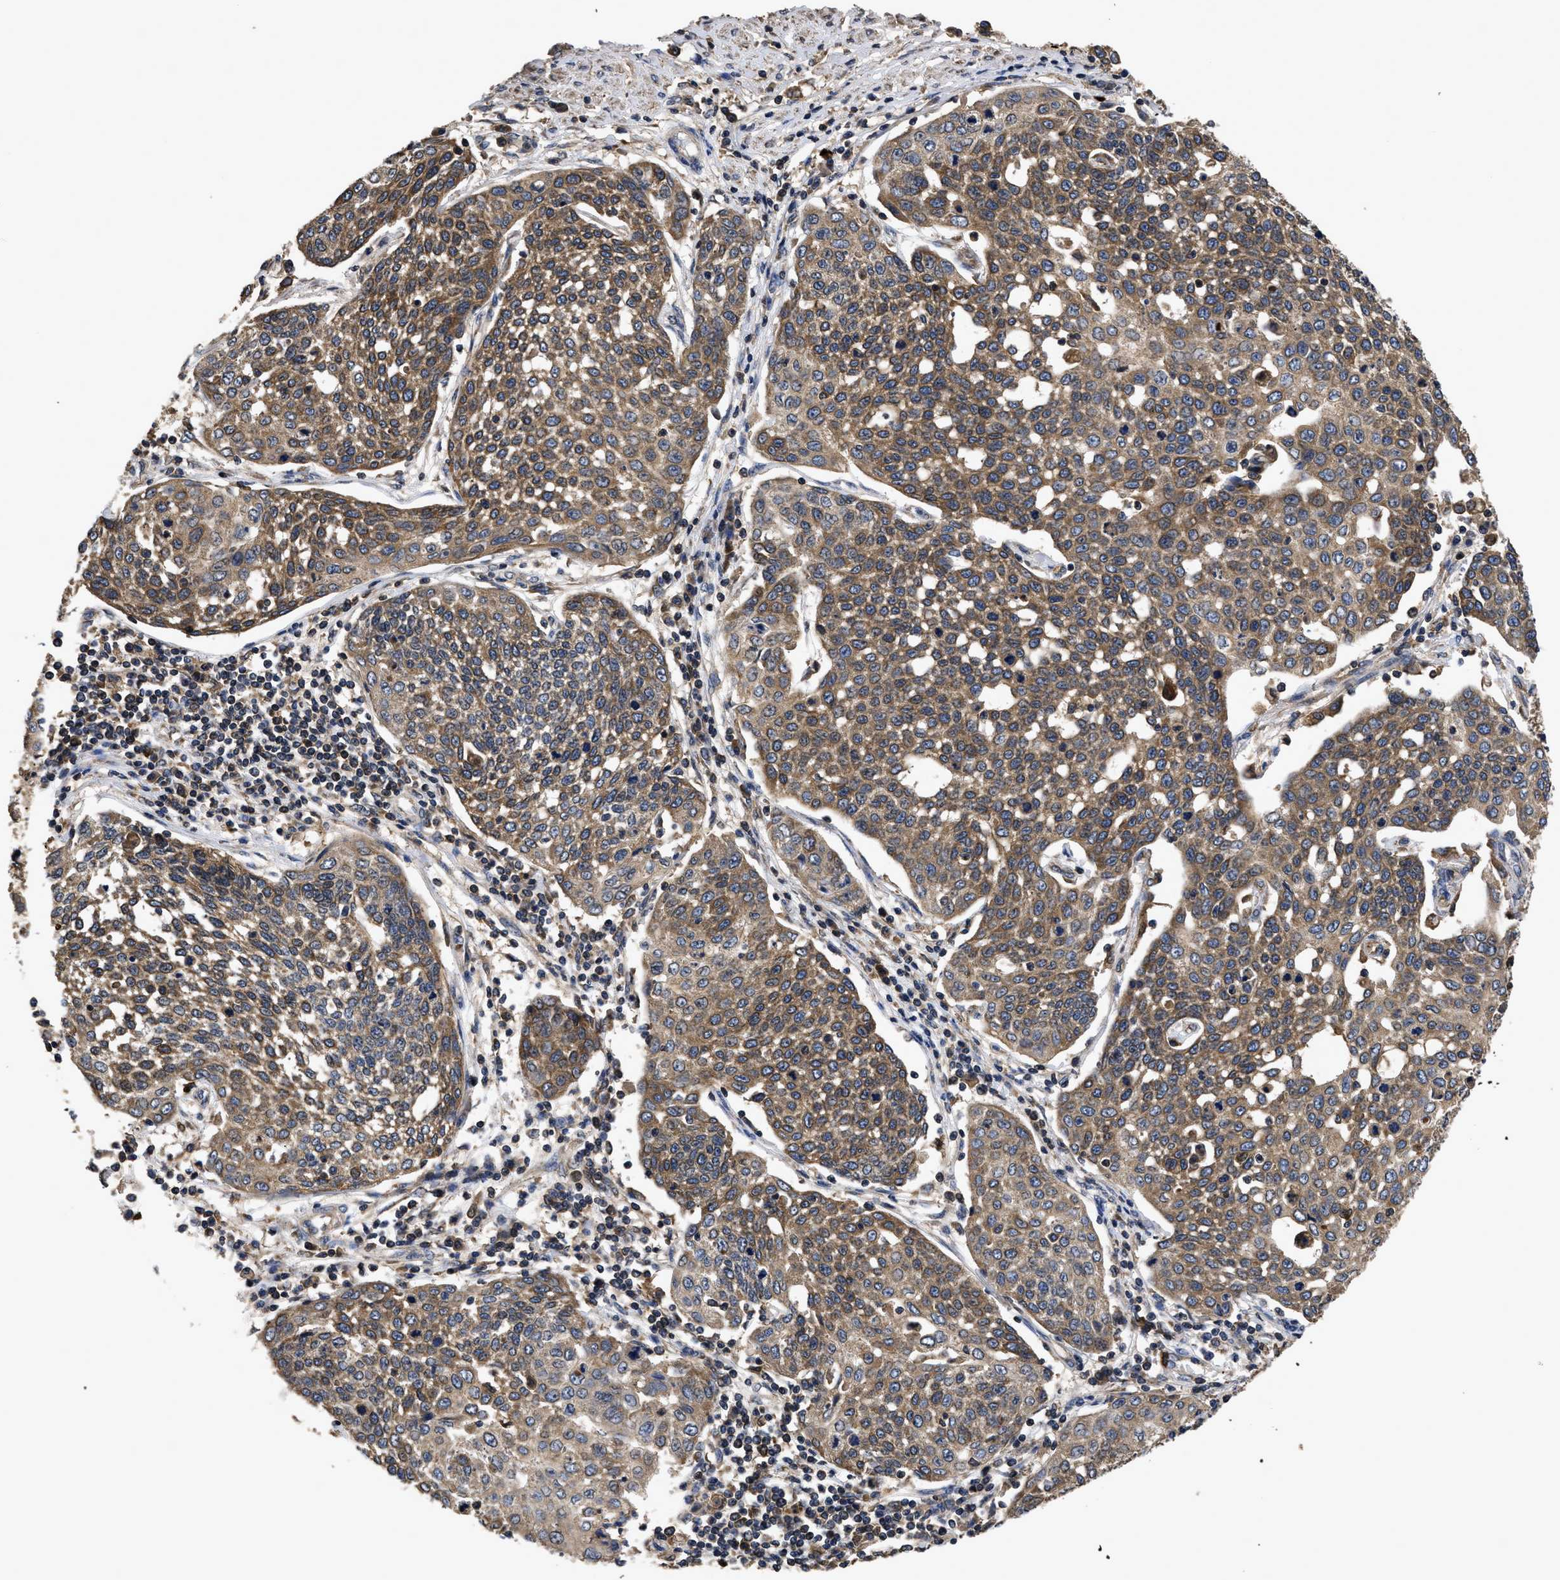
{"staining": {"intensity": "moderate", "quantity": ">75%", "location": "cytoplasmic/membranous"}, "tissue": "cervical cancer", "cell_type": "Tumor cells", "image_type": "cancer", "snomed": [{"axis": "morphology", "description": "Squamous cell carcinoma, NOS"}, {"axis": "topography", "description": "Cervix"}], "caption": "High-power microscopy captured an IHC micrograph of squamous cell carcinoma (cervical), revealing moderate cytoplasmic/membranous expression in approximately >75% of tumor cells.", "gene": "LRRC3", "patient": {"sex": "female", "age": 34}}